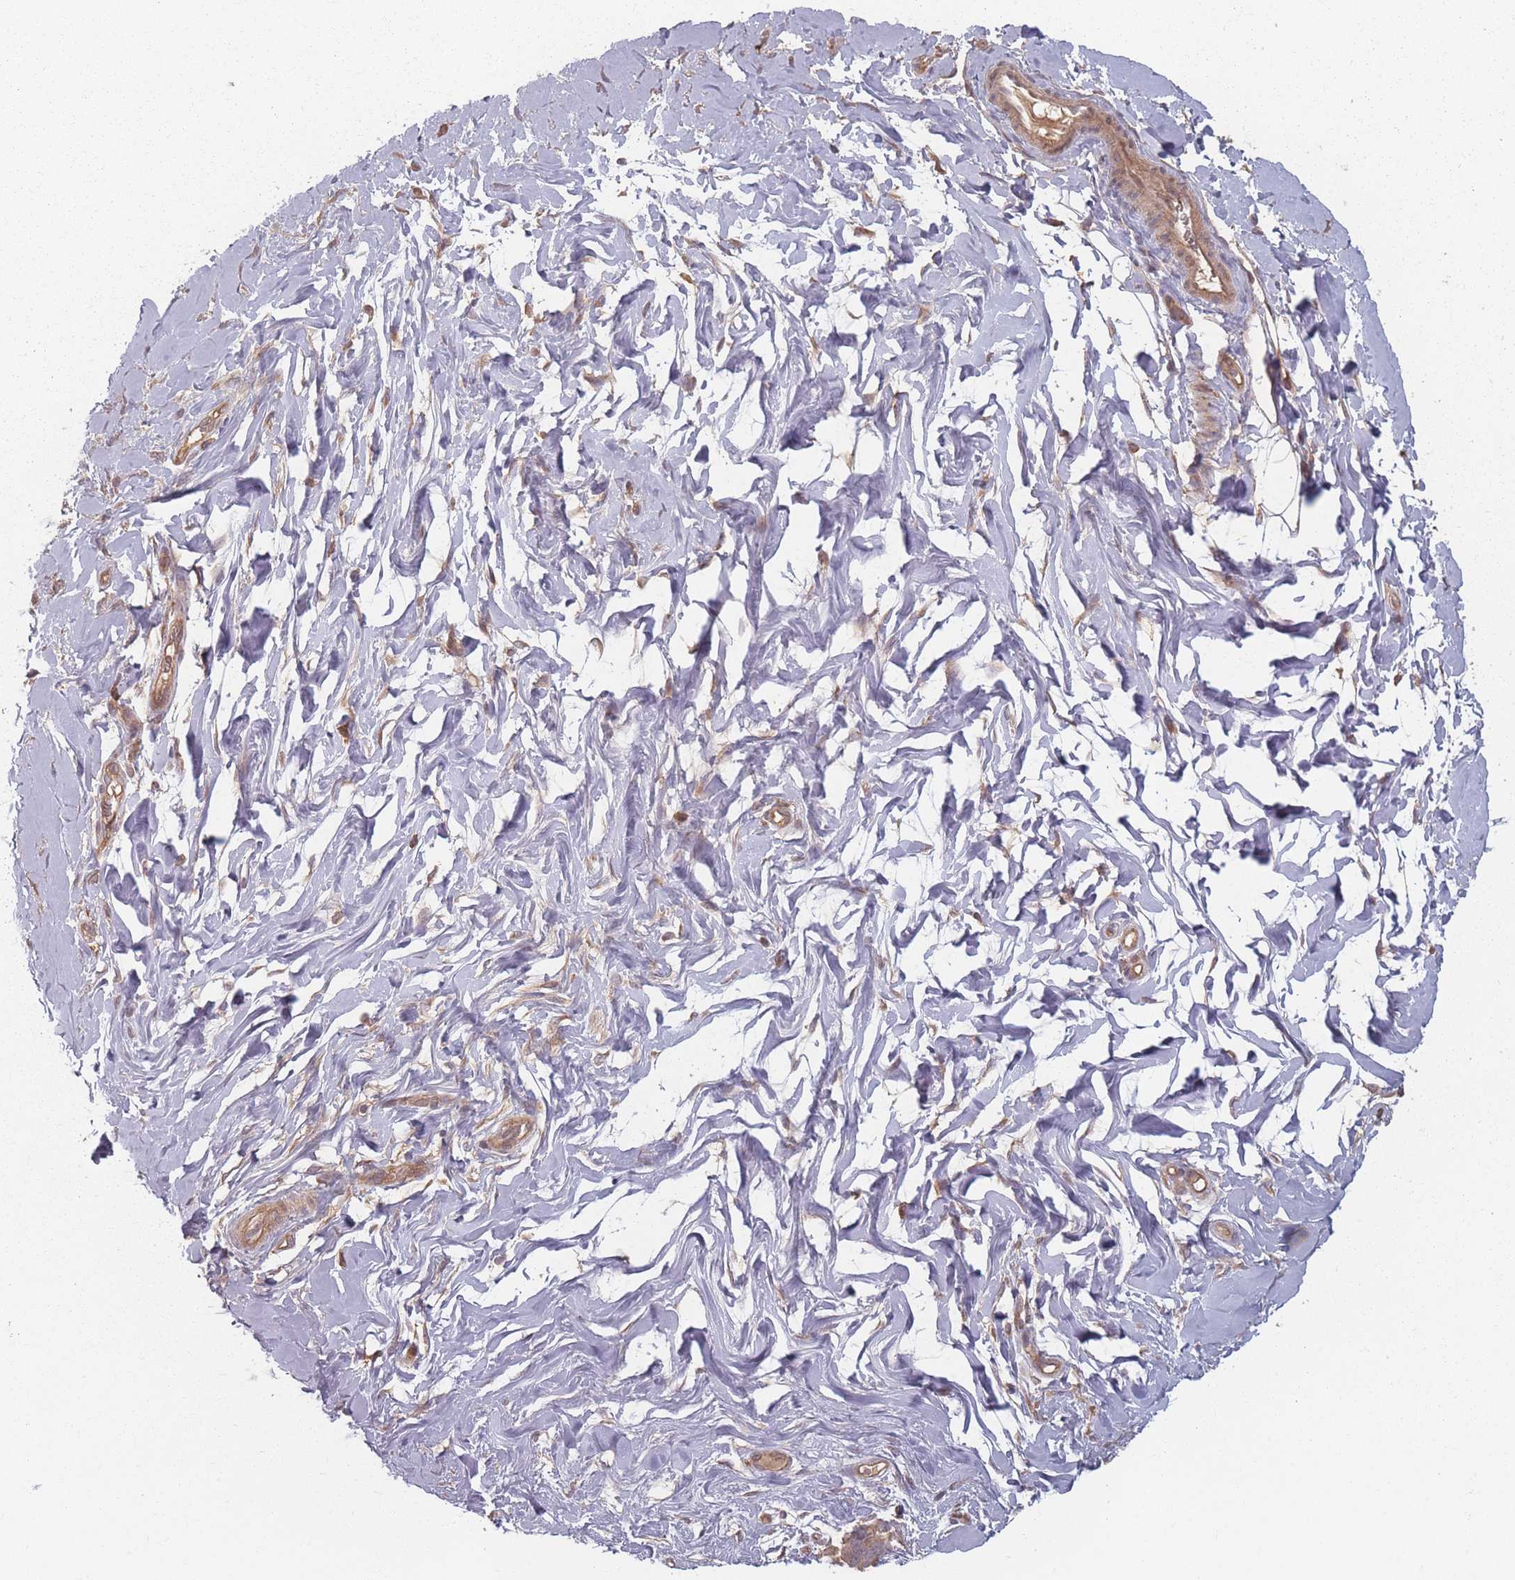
{"staining": {"intensity": "negative", "quantity": "none", "location": "none"}, "tissue": "adipose tissue", "cell_type": "Adipocytes", "image_type": "normal", "snomed": [{"axis": "morphology", "description": "Normal tissue, NOS"}, {"axis": "topography", "description": "Breast"}], "caption": "Protein analysis of normal adipose tissue displays no significant expression in adipocytes. (DAB IHC, high magnification).", "gene": "HAGH", "patient": {"sex": "female", "age": 26}}